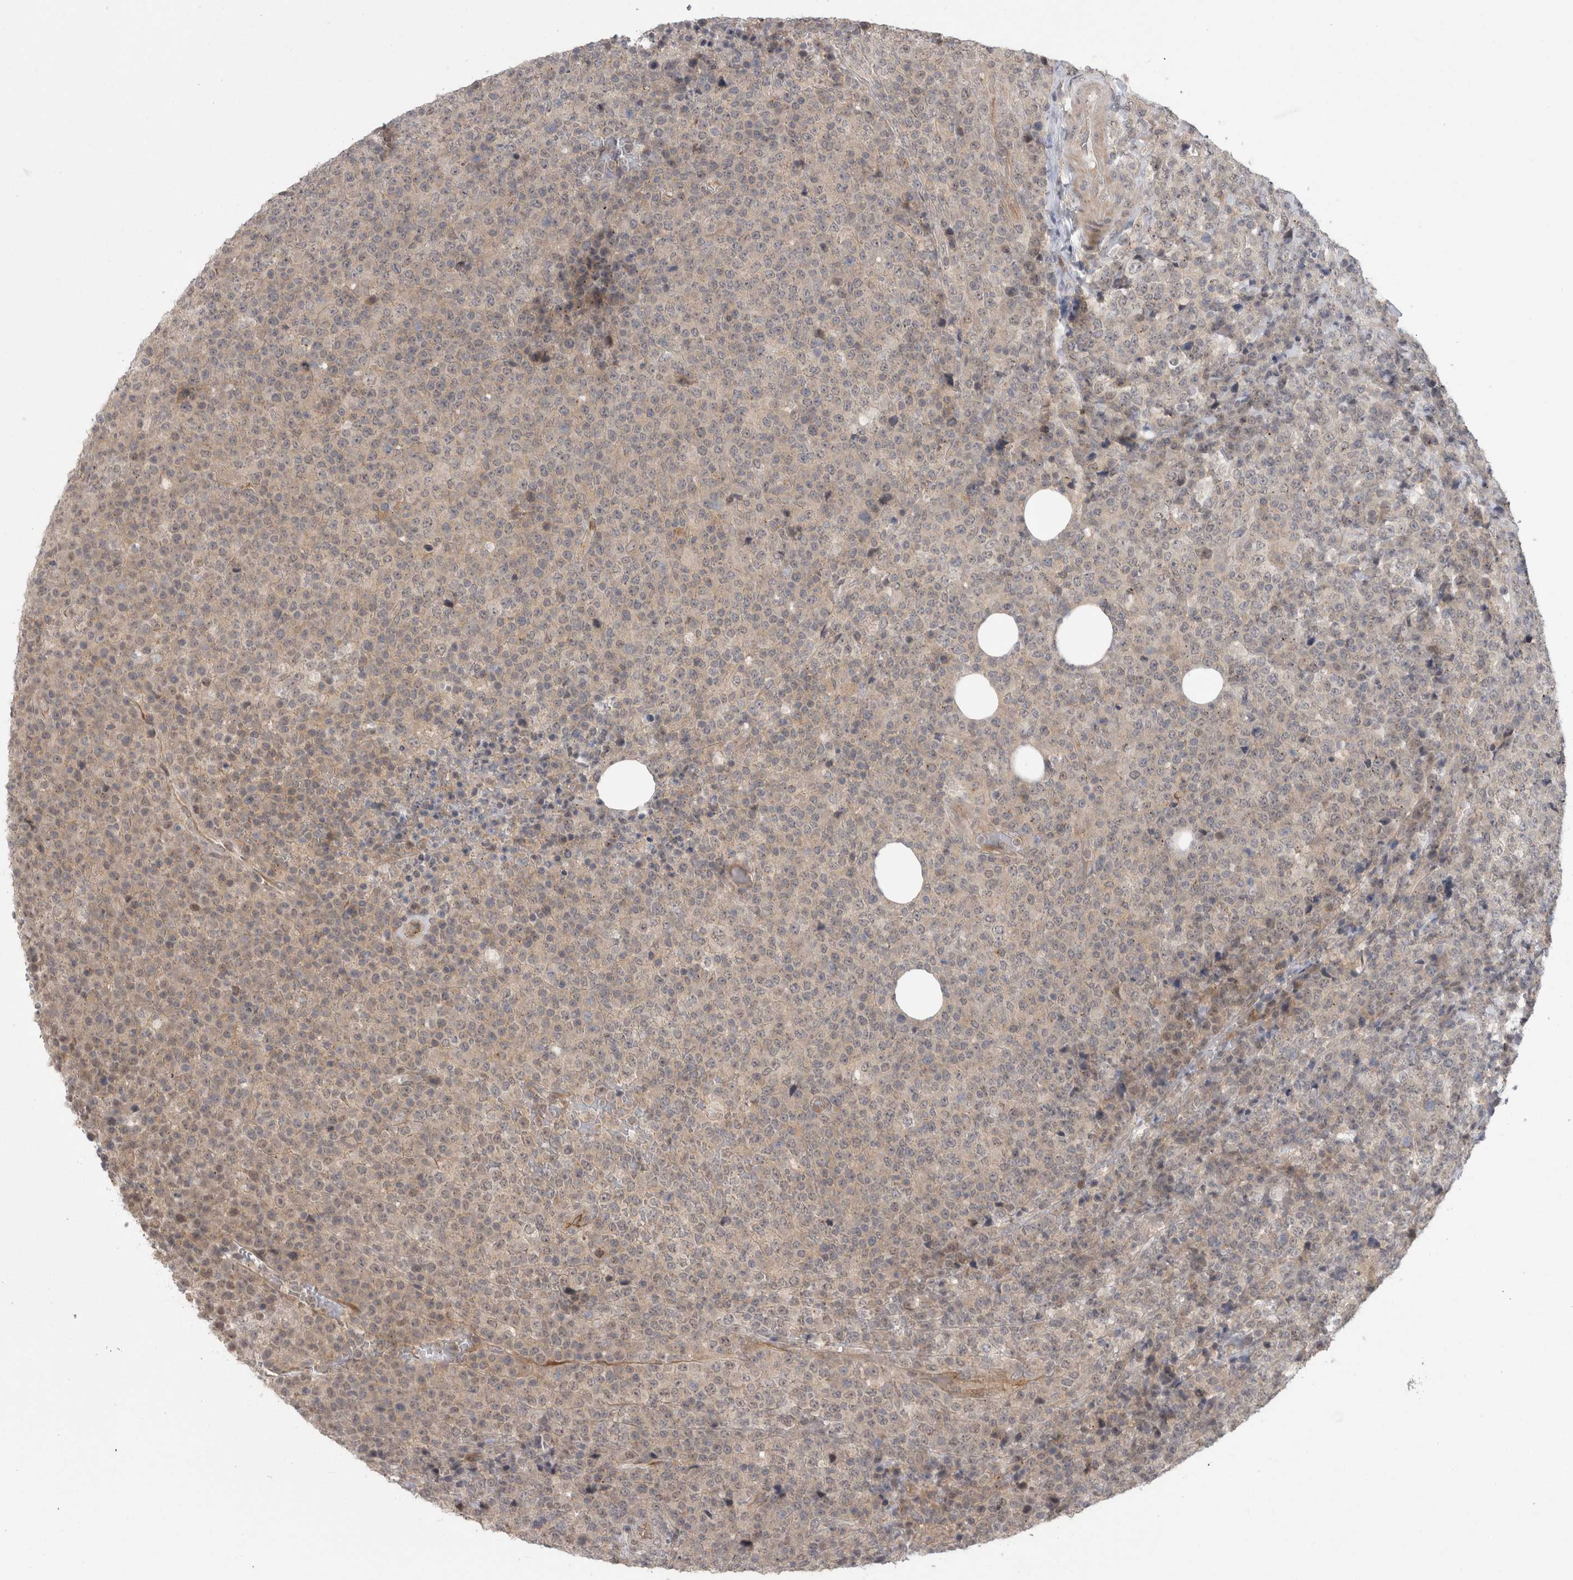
{"staining": {"intensity": "negative", "quantity": "none", "location": "none"}, "tissue": "lymphoma", "cell_type": "Tumor cells", "image_type": "cancer", "snomed": [{"axis": "morphology", "description": "Malignant lymphoma, non-Hodgkin's type, High grade"}, {"axis": "topography", "description": "Lymph node"}], "caption": "This is a image of immunohistochemistry (IHC) staining of malignant lymphoma, non-Hodgkin's type (high-grade), which shows no staining in tumor cells.", "gene": "MTBP", "patient": {"sex": "male", "age": 13}}